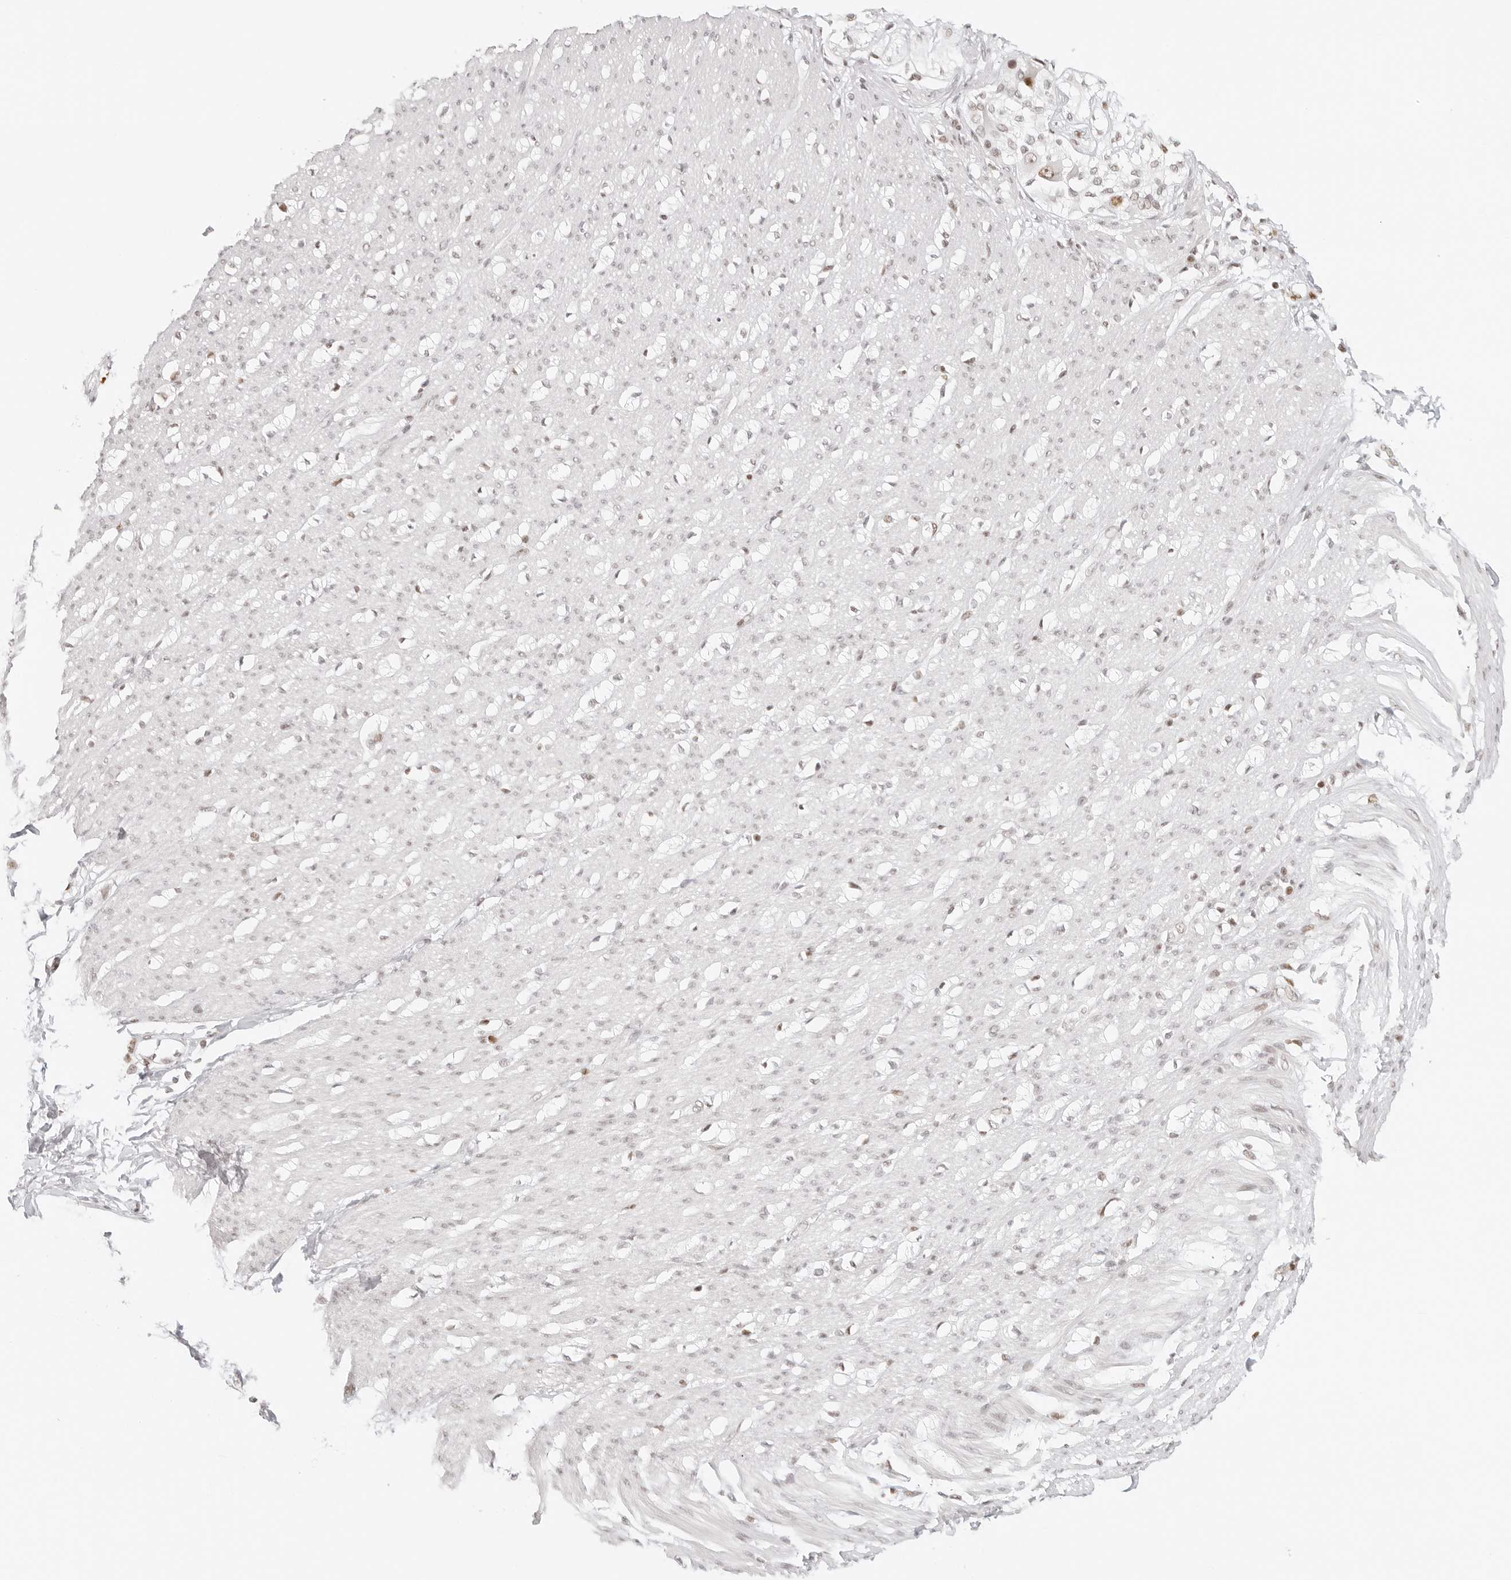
{"staining": {"intensity": "moderate", "quantity": "25%-75%", "location": "nuclear"}, "tissue": "smooth muscle", "cell_type": "Smooth muscle cells", "image_type": "normal", "snomed": [{"axis": "morphology", "description": "Normal tissue, NOS"}, {"axis": "morphology", "description": "Adenocarcinoma, NOS"}, {"axis": "topography", "description": "Colon"}, {"axis": "topography", "description": "Peripheral nerve tissue"}], "caption": "A high-resolution micrograph shows immunohistochemistry staining of normal smooth muscle, which shows moderate nuclear positivity in approximately 25%-75% of smooth muscle cells.", "gene": "RCC1", "patient": {"sex": "male", "age": 14}}